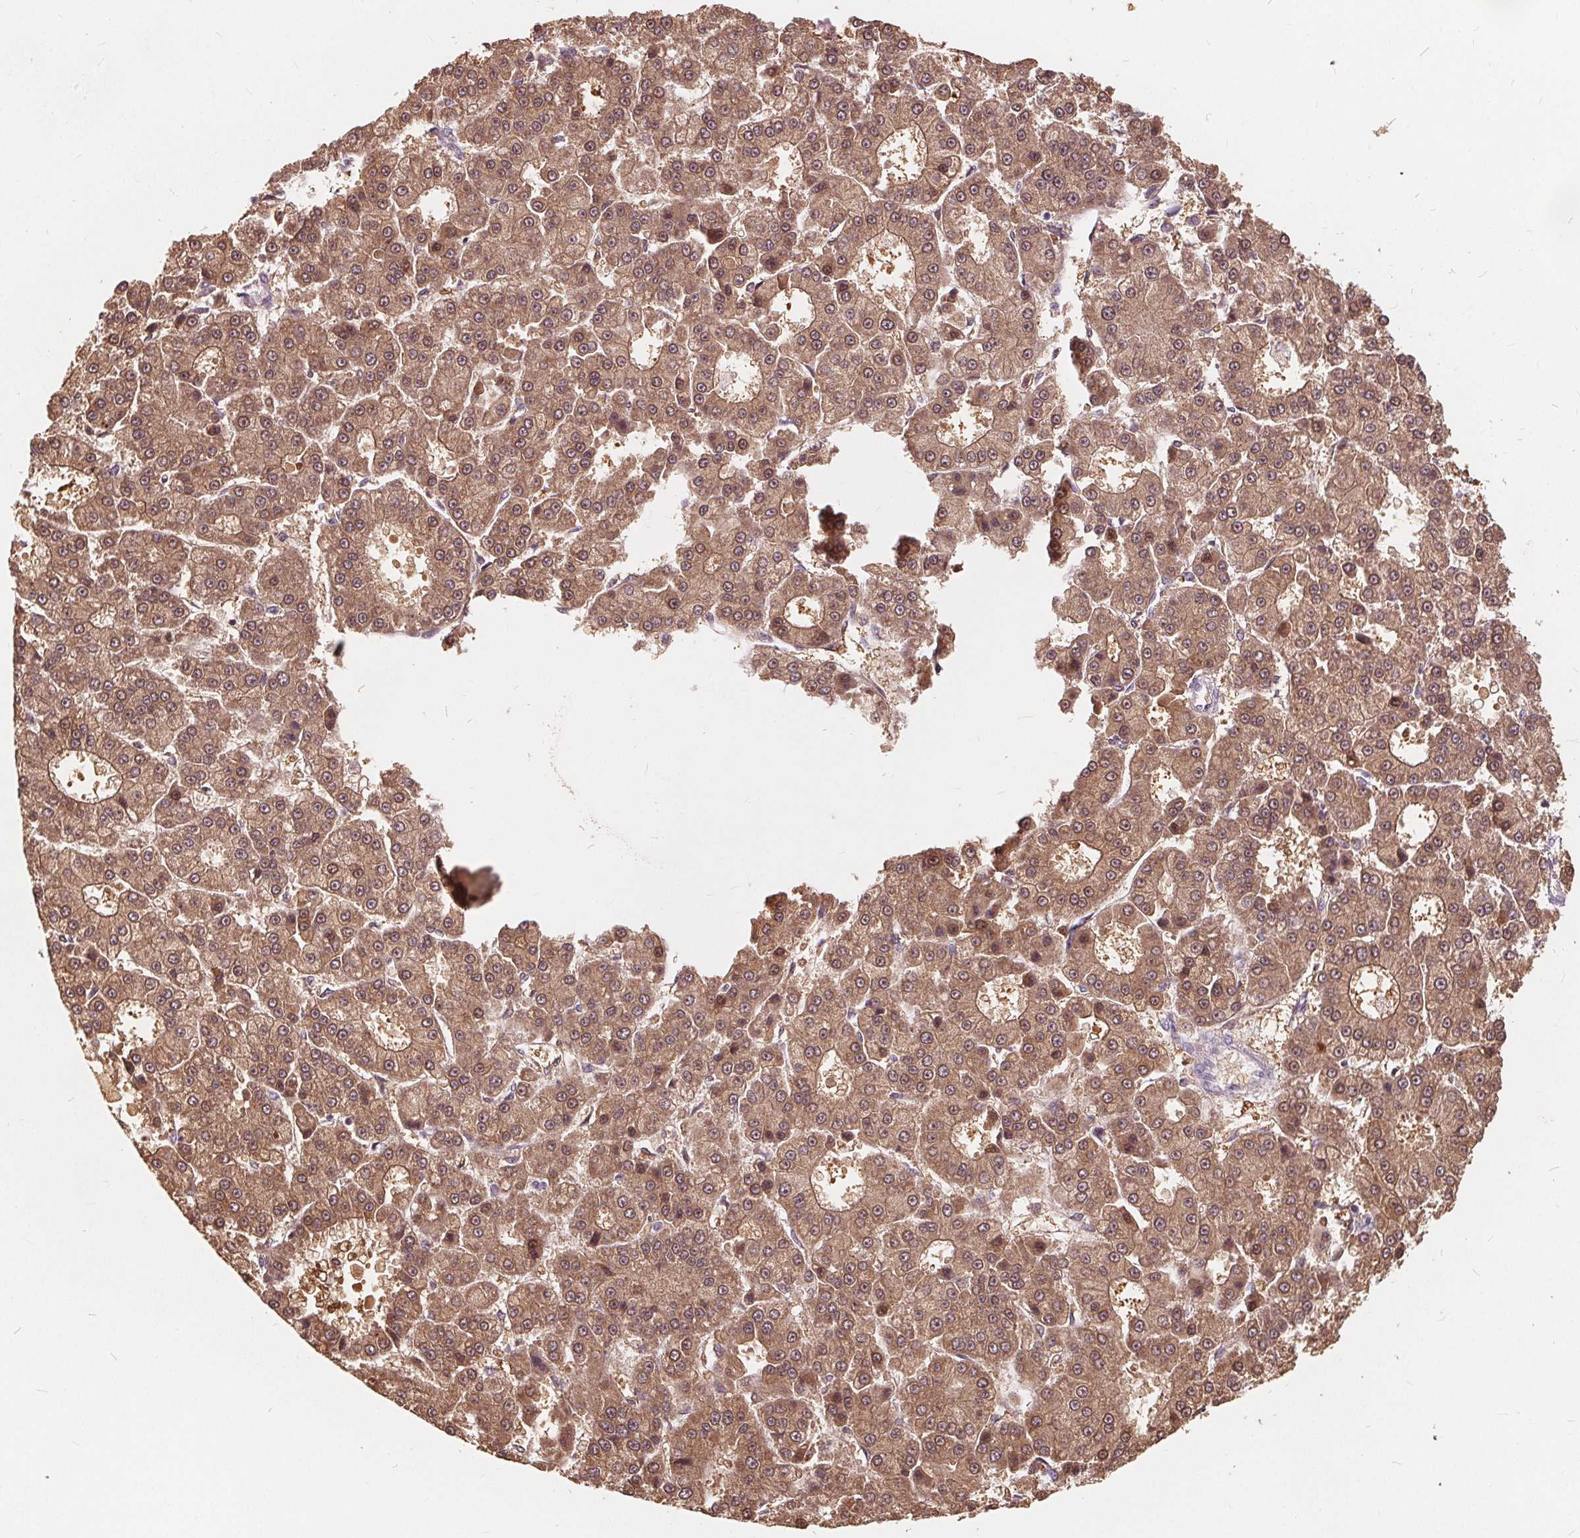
{"staining": {"intensity": "moderate", "quantity": ">75%", "location": "cytoplasmic/membranous,nuclear"}, "tissue": "liver cancer", "cell_type": "Tumor cells", "image_type": "cancer", "snomed": [{"axis": "morphology", "description": "Carcinoma, Hepatocellular, NOS"}, {"axis": "topography", "description": "Liver"}], "caption": "Protein staining demonstrates moderate cytoplasmic/membranous and nuclear expression in about >75% of tumor cells in liver cancer (hepatocellular carcinoma).", "gene": "HAAO", "patient": {"sex": "male", "age": 70}}